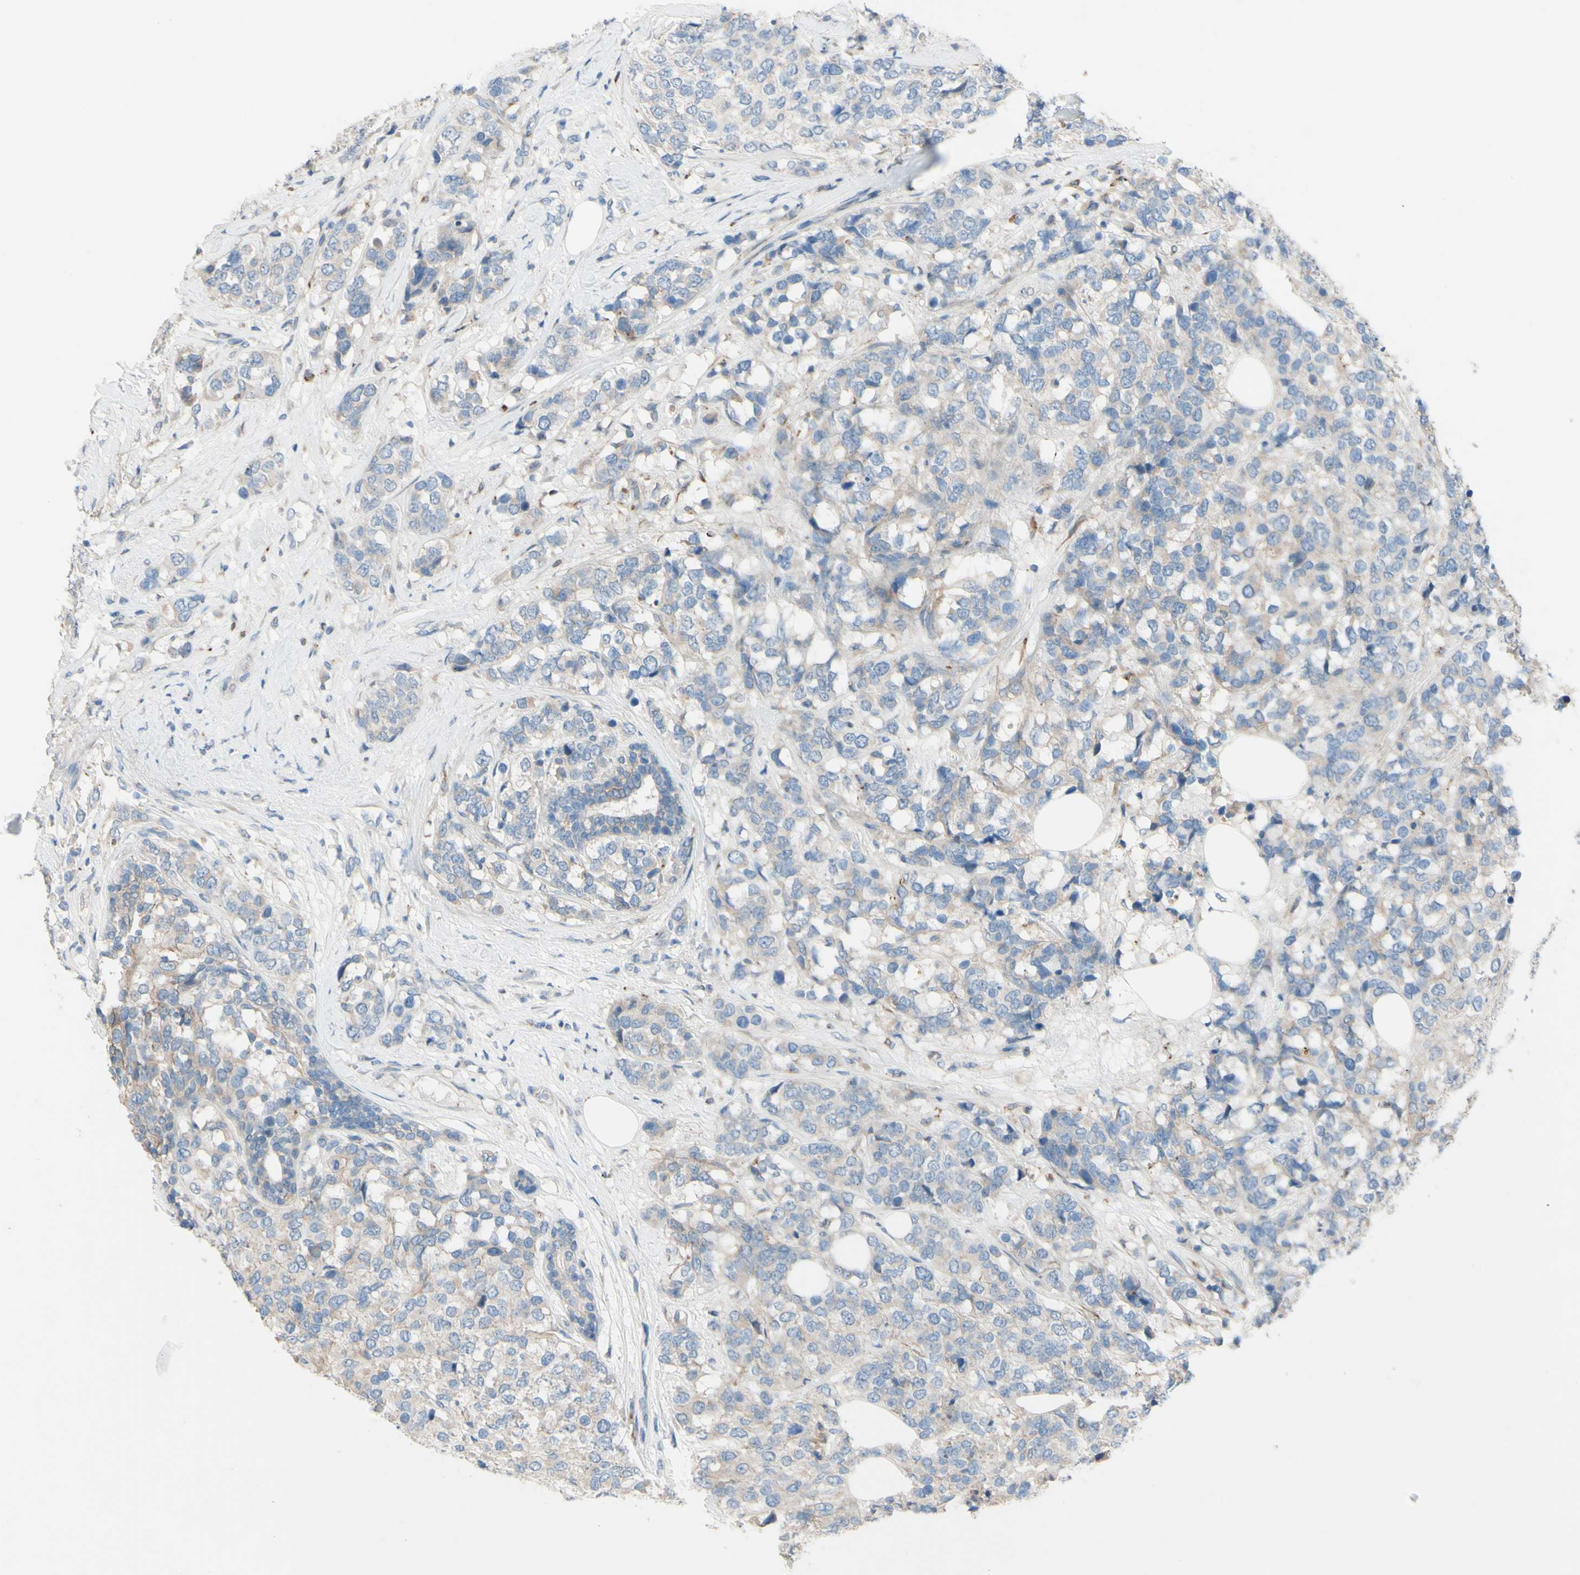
{"staining": {"intensity": "weak", "quantity": "<25%", "location": "cytoplasmic/membranous"}, "tissue": "breast cancer", "cell_type": "Tumor cells", "image_type": "cancer", "snomed": [{"axis": "morphology", "description": "Lobular carcinoma"}, {"axis": "topography", "description": "Breast"}], "caption": "A photomicrograph of human lobular carcinoma (breast) is negative for staining in tumor cells. (DAB (3,3'-diaminobenzidine) immunohistochemistry visualized using brightfield microscopy, high magnification).", "gene": "CDCP1", "patient": {"sex": "female", "age": 59}}